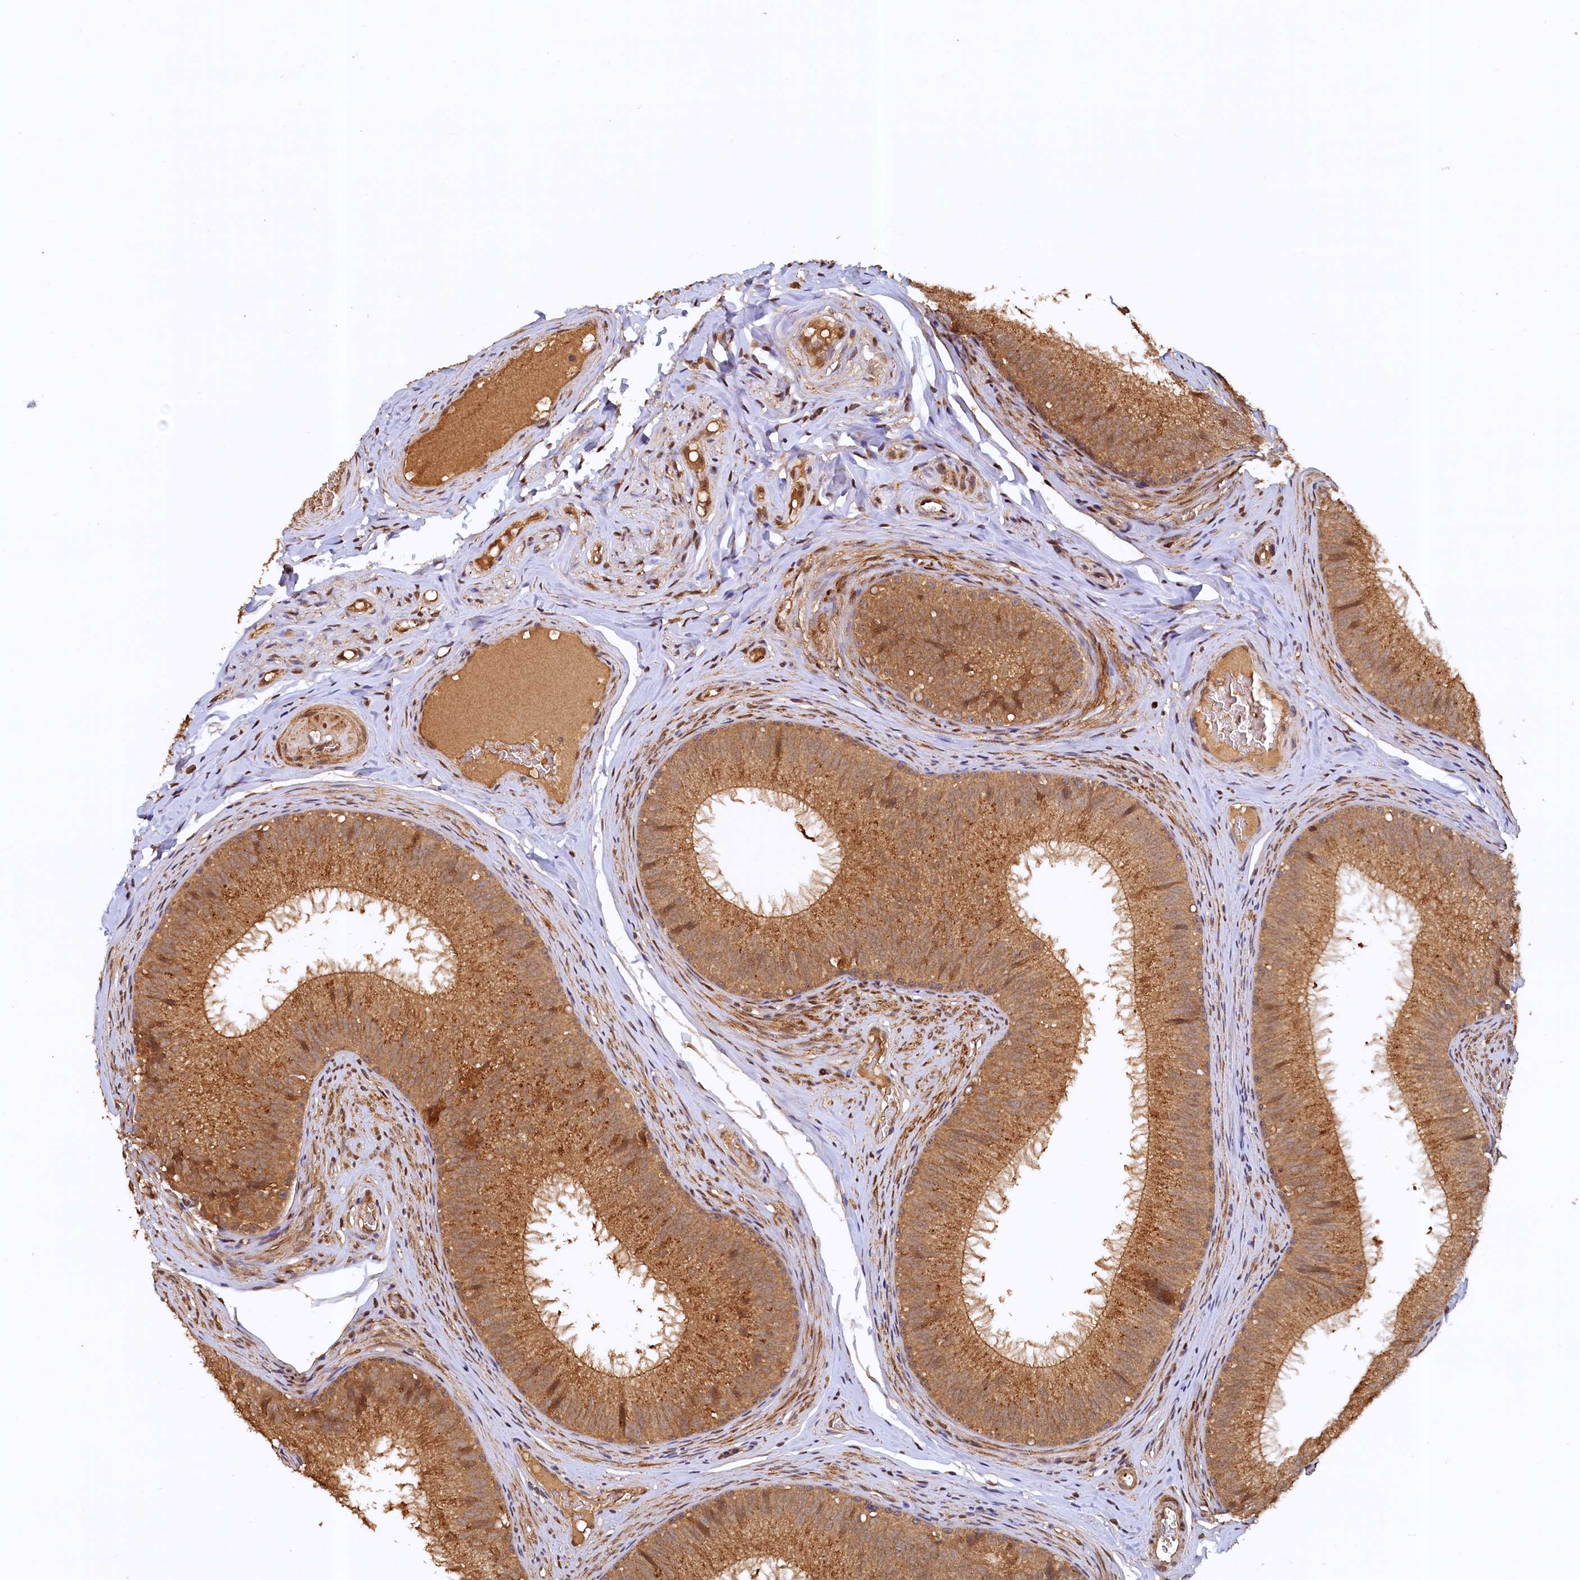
{"staining": {"intensity": "moderate", "quantity": ">75%", "location": "cytoplasmic/membranous"}, "tissue": "epididymis", "cell_type": "Glandular cells", "image_type": "normal", "snomed": [{"axis": "morphology", "description": "Normal tissue, NOS"}, {"axis": "topography", "description": "Epididymis"}], "caption": "Epididymis stained with a brown dye exhibits moderate cytoplasmic/membranous positive staining in about >75% of glandular cells.", "gene": "UBL7", "patient": {"sex": "male", "age": 34}}